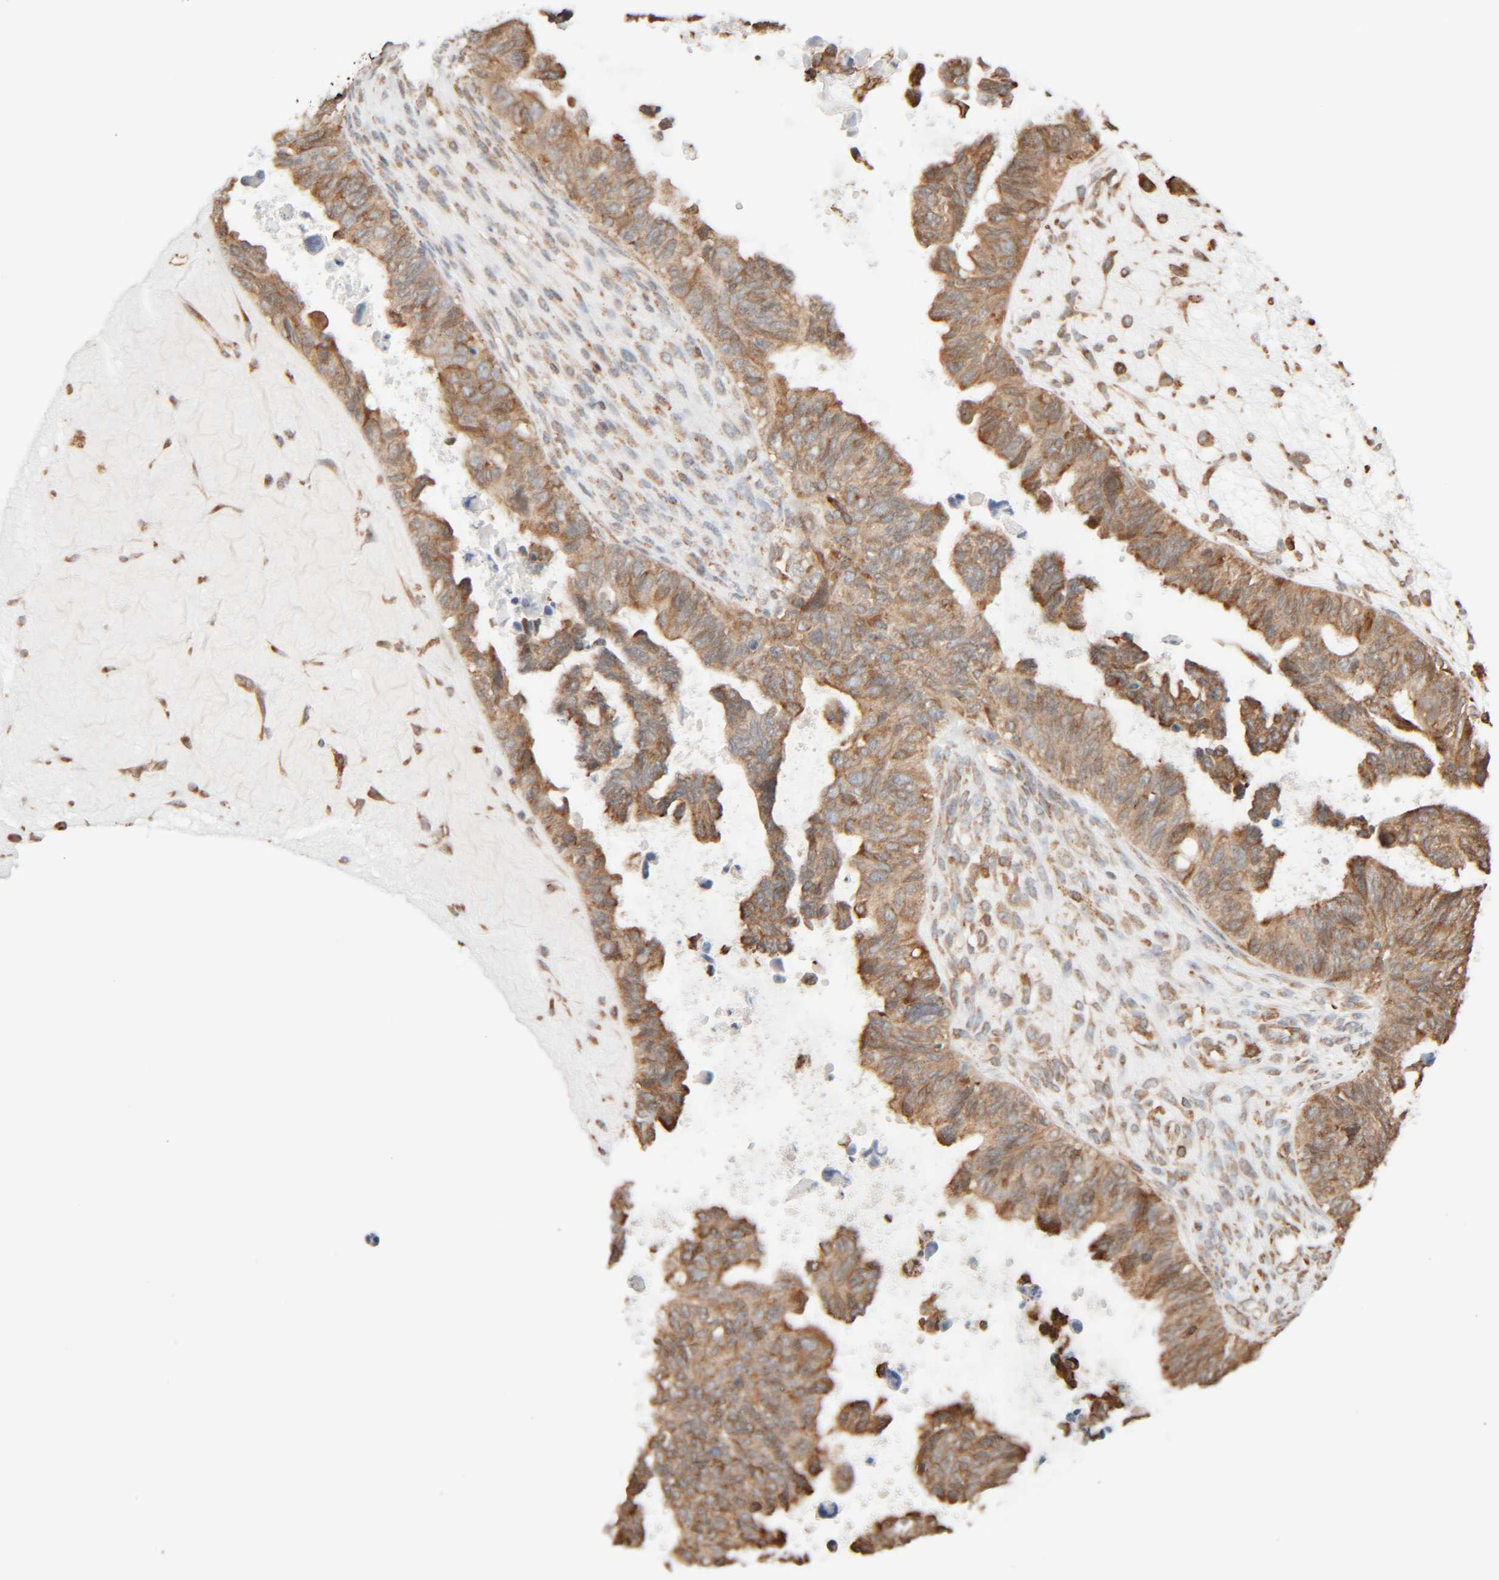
{"staining": {"intensity": "moderate", "quantity": ">75%", "location": "cytoplasmic/membranous"}, "tissue": "ovarian cancer", "cell_type": "Tumor cells", "image_type": "cancer", "snomed": [{"axis": "morphology", "description": "Cystadenocarcinoma, serous, NOS"}, {"axis": "topography", "description": "Ovary"}], "caption": "Immunohistochemistry histopathology image of neoplastic tissue: ovarian cancer stained using immunohistochemistry (IHC) displays medium levels of moderate protein expression localized specifically in the cytoplasmic/membranous of tumor cells, appearing as a cytoplasmic/membranous brown color.", "gene": "INTS1", "patient": {"sex": "female", "age": 79}}